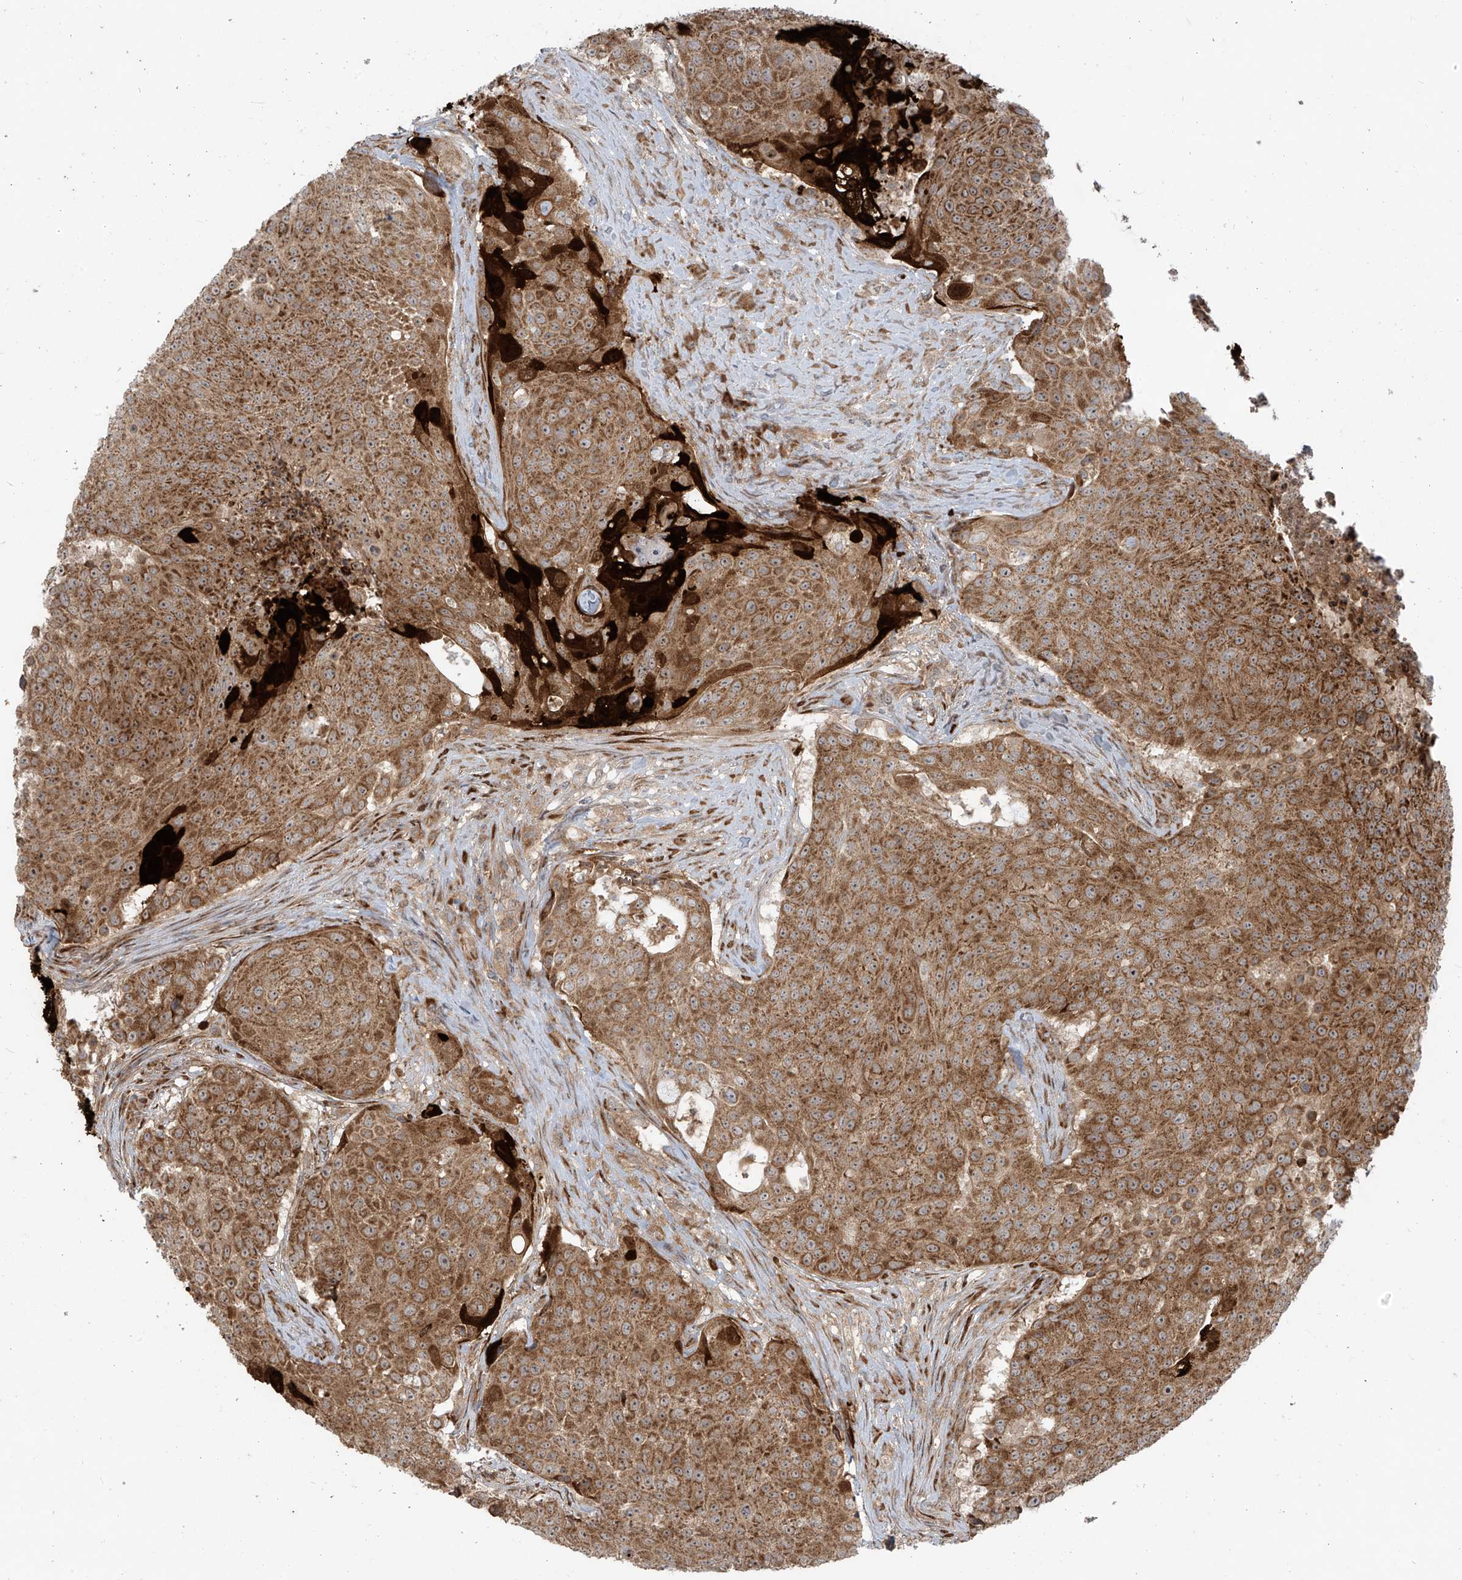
{"staining": {"intensity": "moderate", "quantity": ">75%", "location": "cytoplasmic/membranous"}, "tissue": "urothelial cancer", "cell_type": "Tumor cells", "image_type": "cancer", "snomed": [{"axis": "morphology", "description": "Urothelial carcinoma, High grade"}, {"axis": "topography", "description": "Urinary bladder"}], "caption": "This is a micrograph of IHC staining of urothelial carcinoma (high-grade), which shows moderate positivity in the cytoplasmic/membranous of tumor cells.", "gene": "KATNIP", "patient": {"sex": "female", "age": 63}}